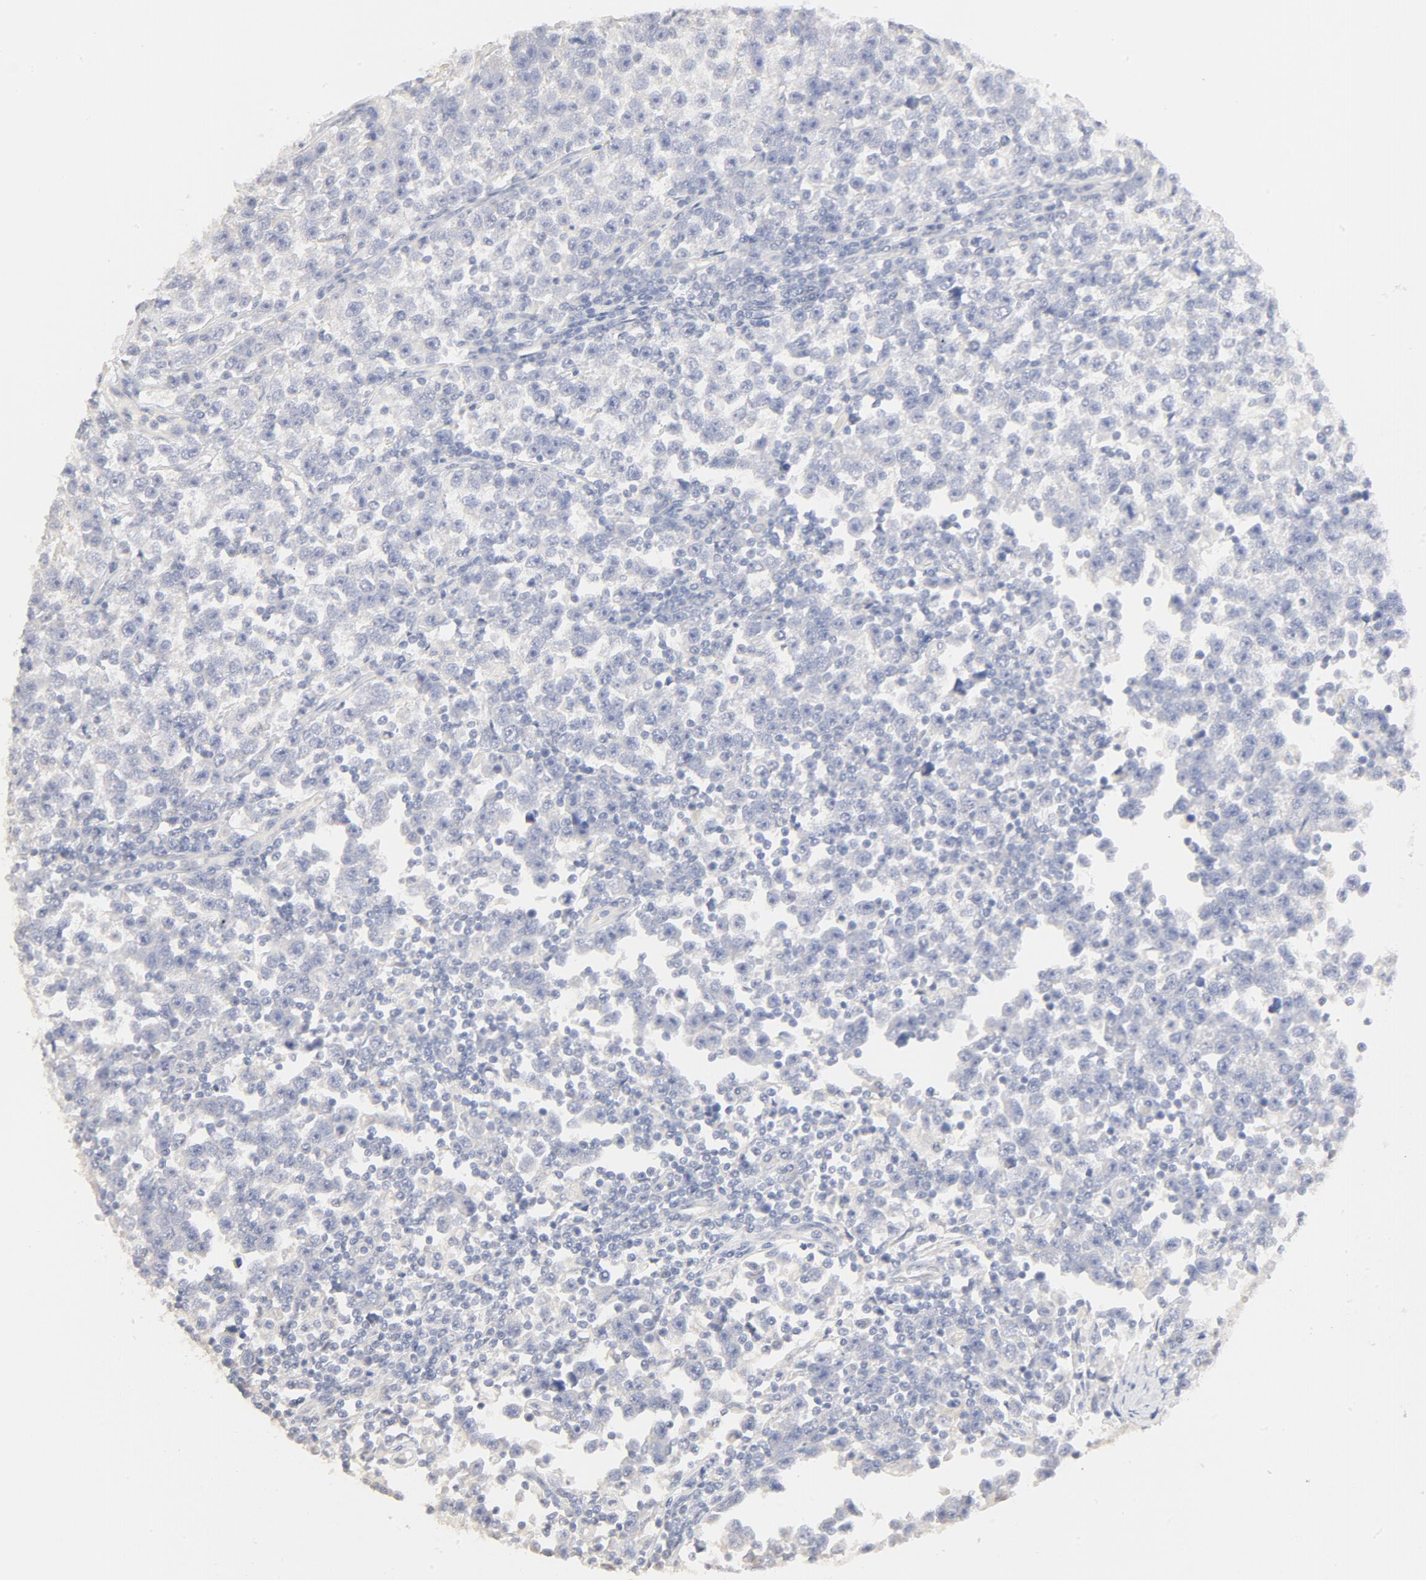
{"staining": {"intensity": "negative", "quantity": "none", "location": "none"}, "tissue": "testis cancer", "cell_type": "Tumor cells", "image_type": "cancer", "snomed": [{"axis": "morphology", "description": "Seminoma, NOS"}, {"axis": "topography", "description": "Testis"}], "caption": "Human testis cancer stained for a protein using immunohistochemistry demonstrates no positivity in tumor cells.", "gene": "FCGBP", "patient": {"sex": "male", "age": 43}}